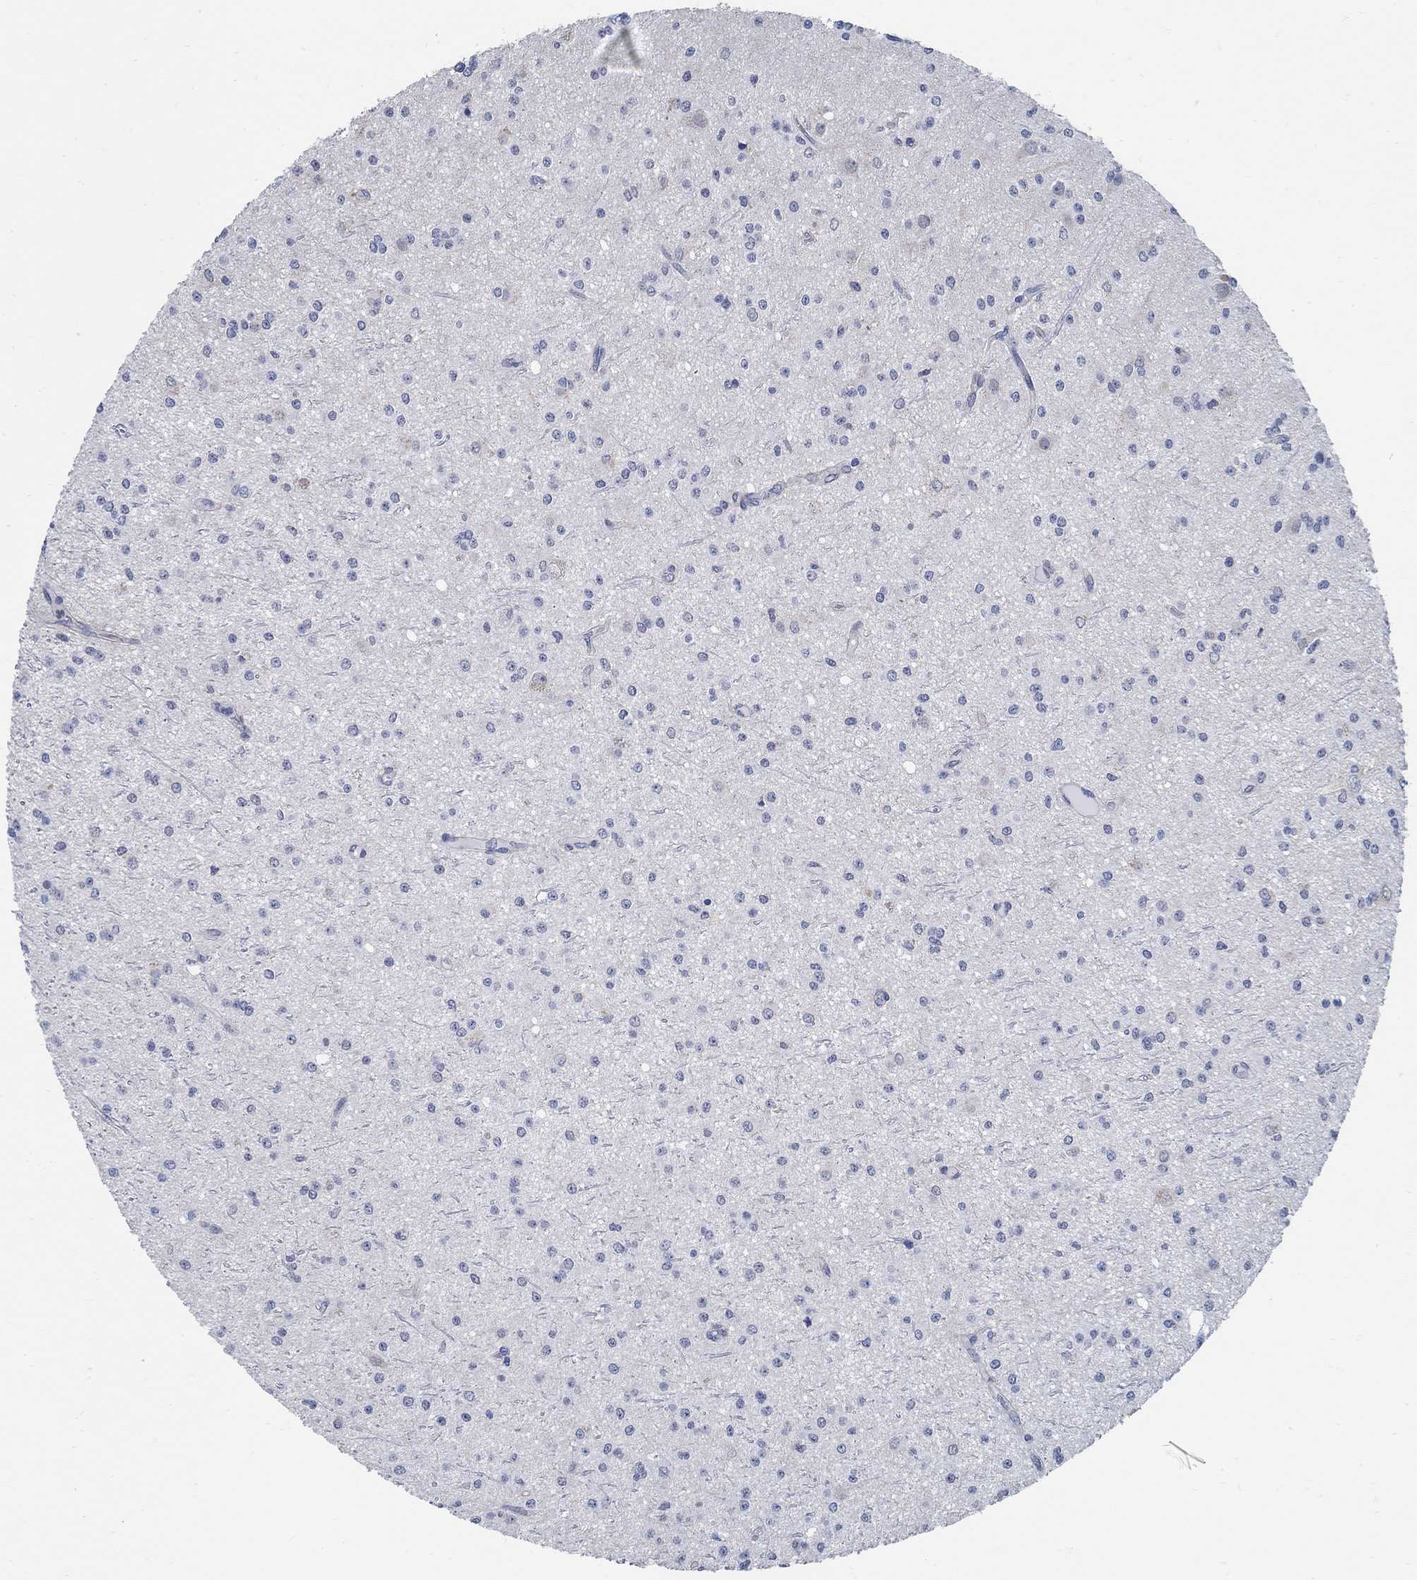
{"staining": {"intensity": "negative", "quantity": "none", "location": "none"}, "tissue": "glioma", "cell_type": "Tumor cells", "image_type": "cancer", "snomed": [{"axis": "morphology", "description": "Glioma, malignant, Low grade"}, {"axis": "topography", "description": "Brain"}], "caption": "Immunohistochemistry (IHC) image of neoplastic tissue: glioma stained with DAB exhibits no significant protein staining in tumor cells.", "gene": "PCDH11X", "patient": {"sex": "male", "age": 27}}